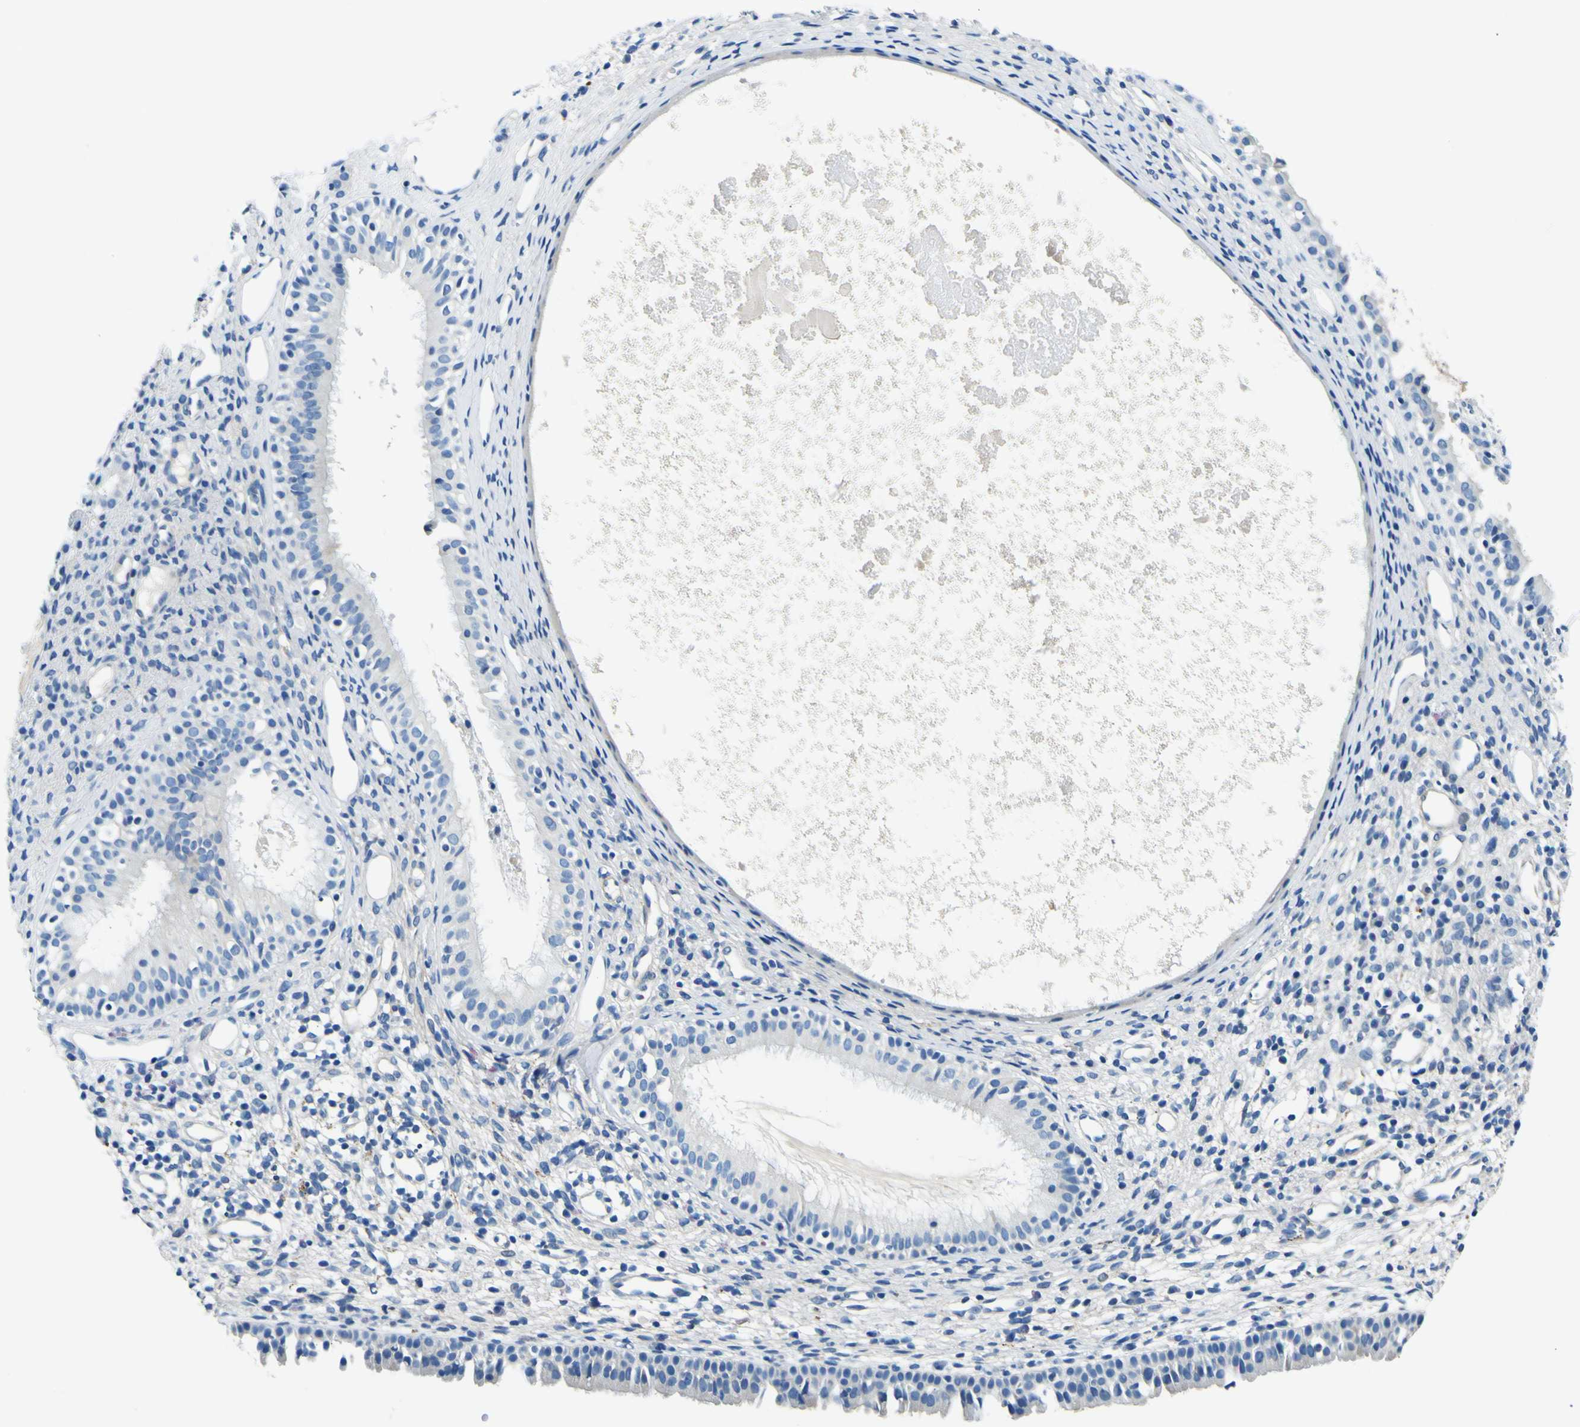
{"staining": {"intensity": "negative", "quantity": "none", "location": "none"}, "tissue": "nasopharynx", "cell_type": "Respiratory epithelial cells", "image_type": "normal", "snomed": [{"axis": "morphology", "description": "Normal tissue, NOS"}, {"axis": "topography", "description": "Nasopharynx"}], "caption": "High power microscopy histopathology image of an immunohistochemistry histopathology image of benign nasopharynx, revealing no significant staining in respiratory epithelial cells.", "gene": "ADGRA2", "patient": {"sex": "male", "age": 22}}